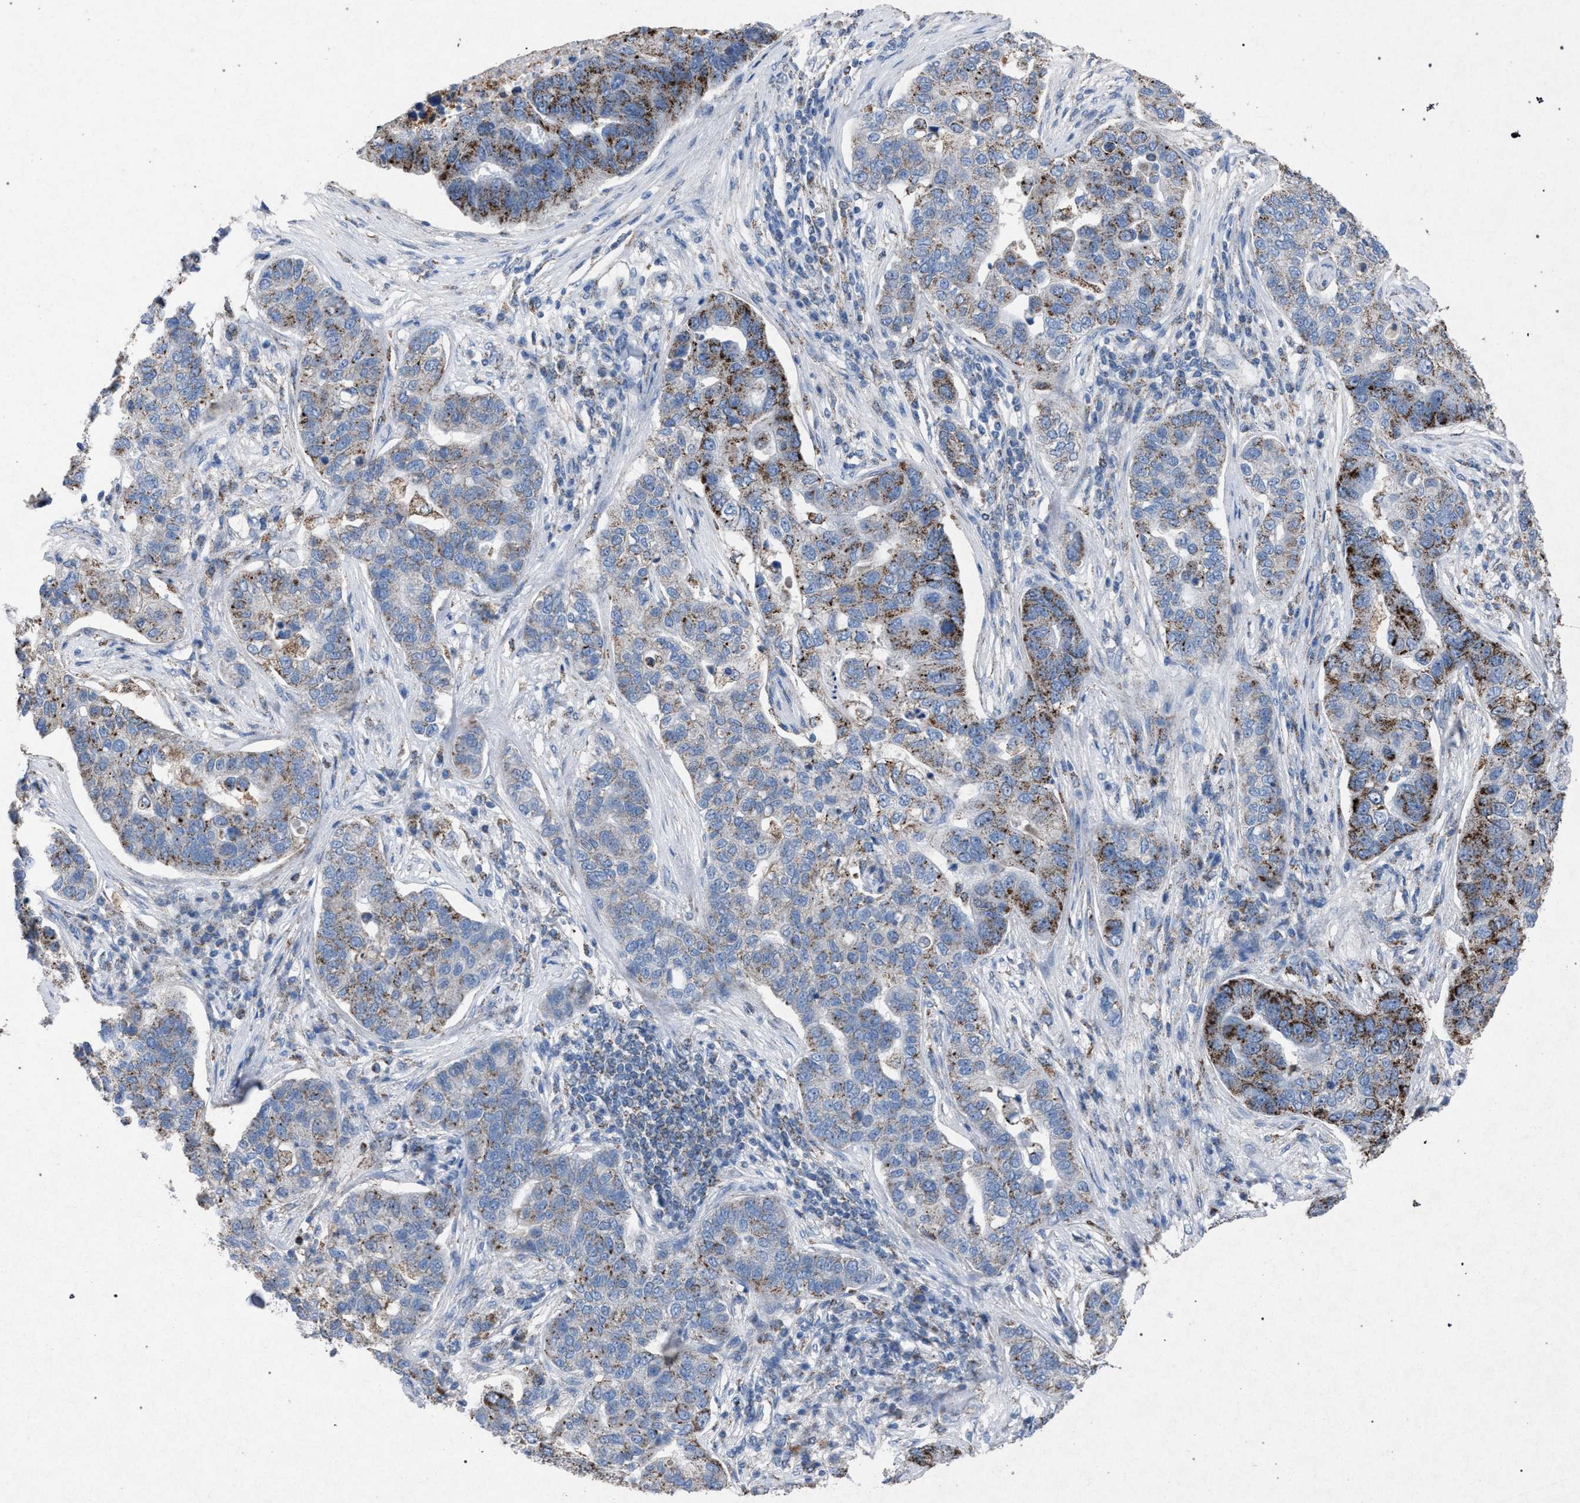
{"staining": {"intensity": "moderate", "quantity": "25%-75%", "location": "cytoplasmic/membranous"}, "tissue": "pancreatic cancer", "cell_type": "Tumor cells", "image_type": "cancer", "snomed": [{"axis": "morphology", "description": "Adenocarcinoma, NOS"}, {"axis": "topography", "description": "Pancreas"}], "caption": "DAB immunohistochemical staining of pancreatic cancer reveals moderate cytoplasmic/membranous protein positivity in about 25%-75% of tumor cells.", "gene": "HSD17B4", "patient": {"sex": "female", "age": 61}}